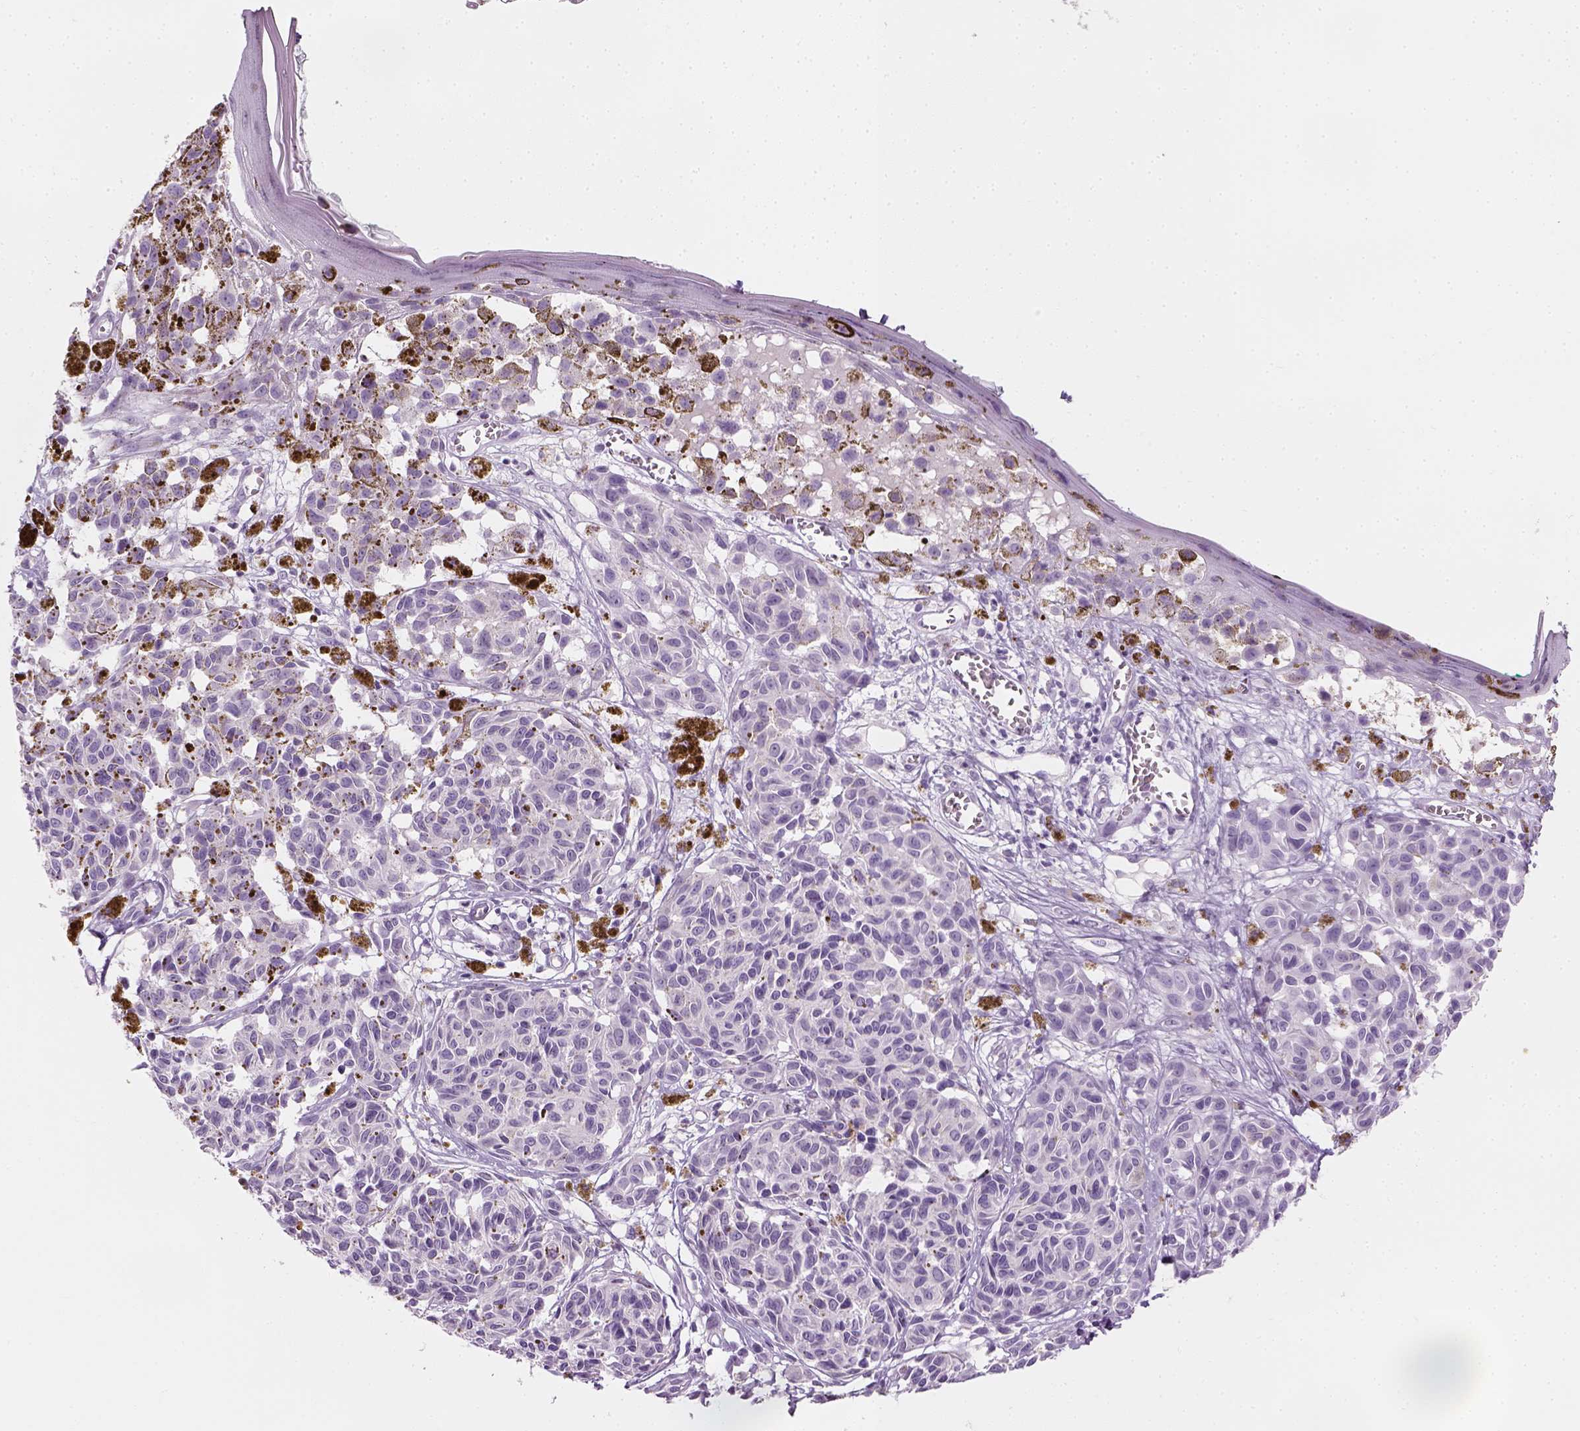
{"staining": {"intensity": "negative", "quantity": "none", "location": "none"}, "tissue": "melanoma", "cell_type": "Tumor cells", "image_type": "cancer", "snomed": [{"axis": "morphology", "description": "Malignant melanoma, NOS"}, {"axis": "topography", "description": "Skin"}], "caption": "There is no significant positivity in tumor cells of melanoma.", "gene": "TH", "patient": {"sex": "female", "age": 38}}